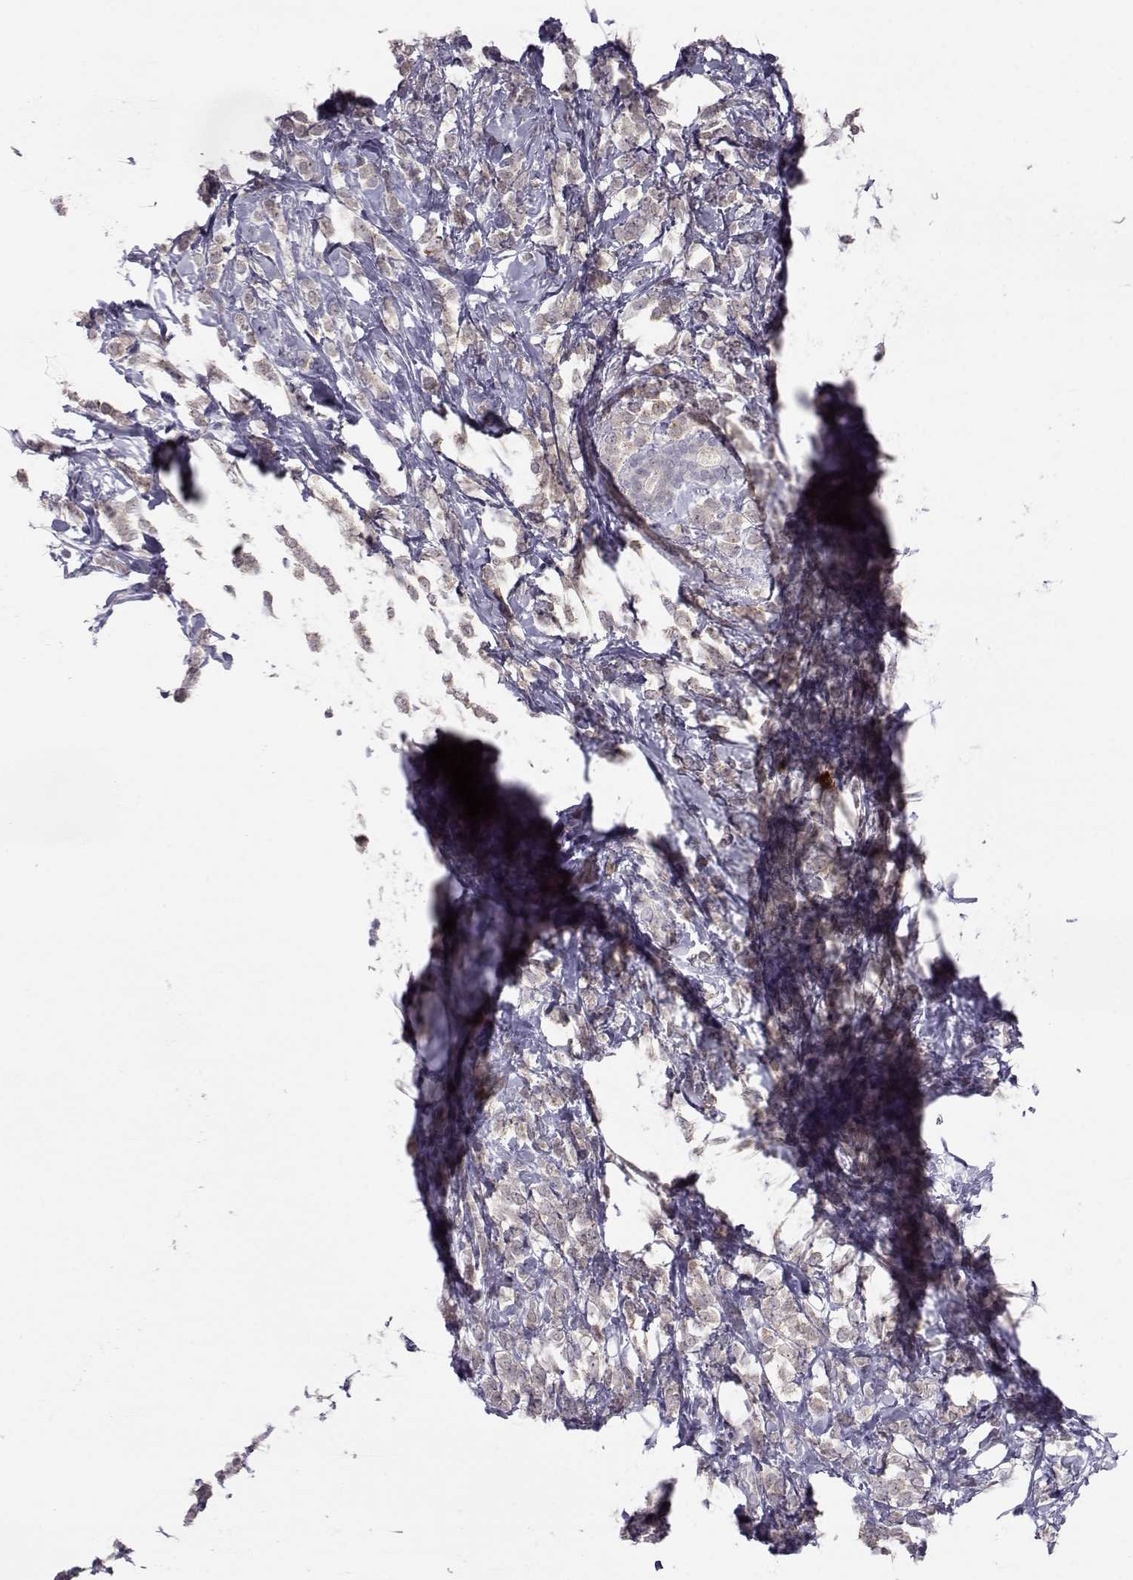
{"staining": {"intensity": "weak", "quantity": "<25%", "location": "cytoplasmic/membranous"}, "tissue": "breast cancer", "cell_type": "Tumor cells", "image_type": "cancer", "snomed": [{"axis": "morphology", "description": "Lobular carcinoma"}, {"axis": "topography", "description": "Breast"}], "caption": "Tumor cells show no significant protein positivity in breast cancer (lobular carcinoma).", "gene": "NPVF", "patient": {"sex": "female", "age": 49}}